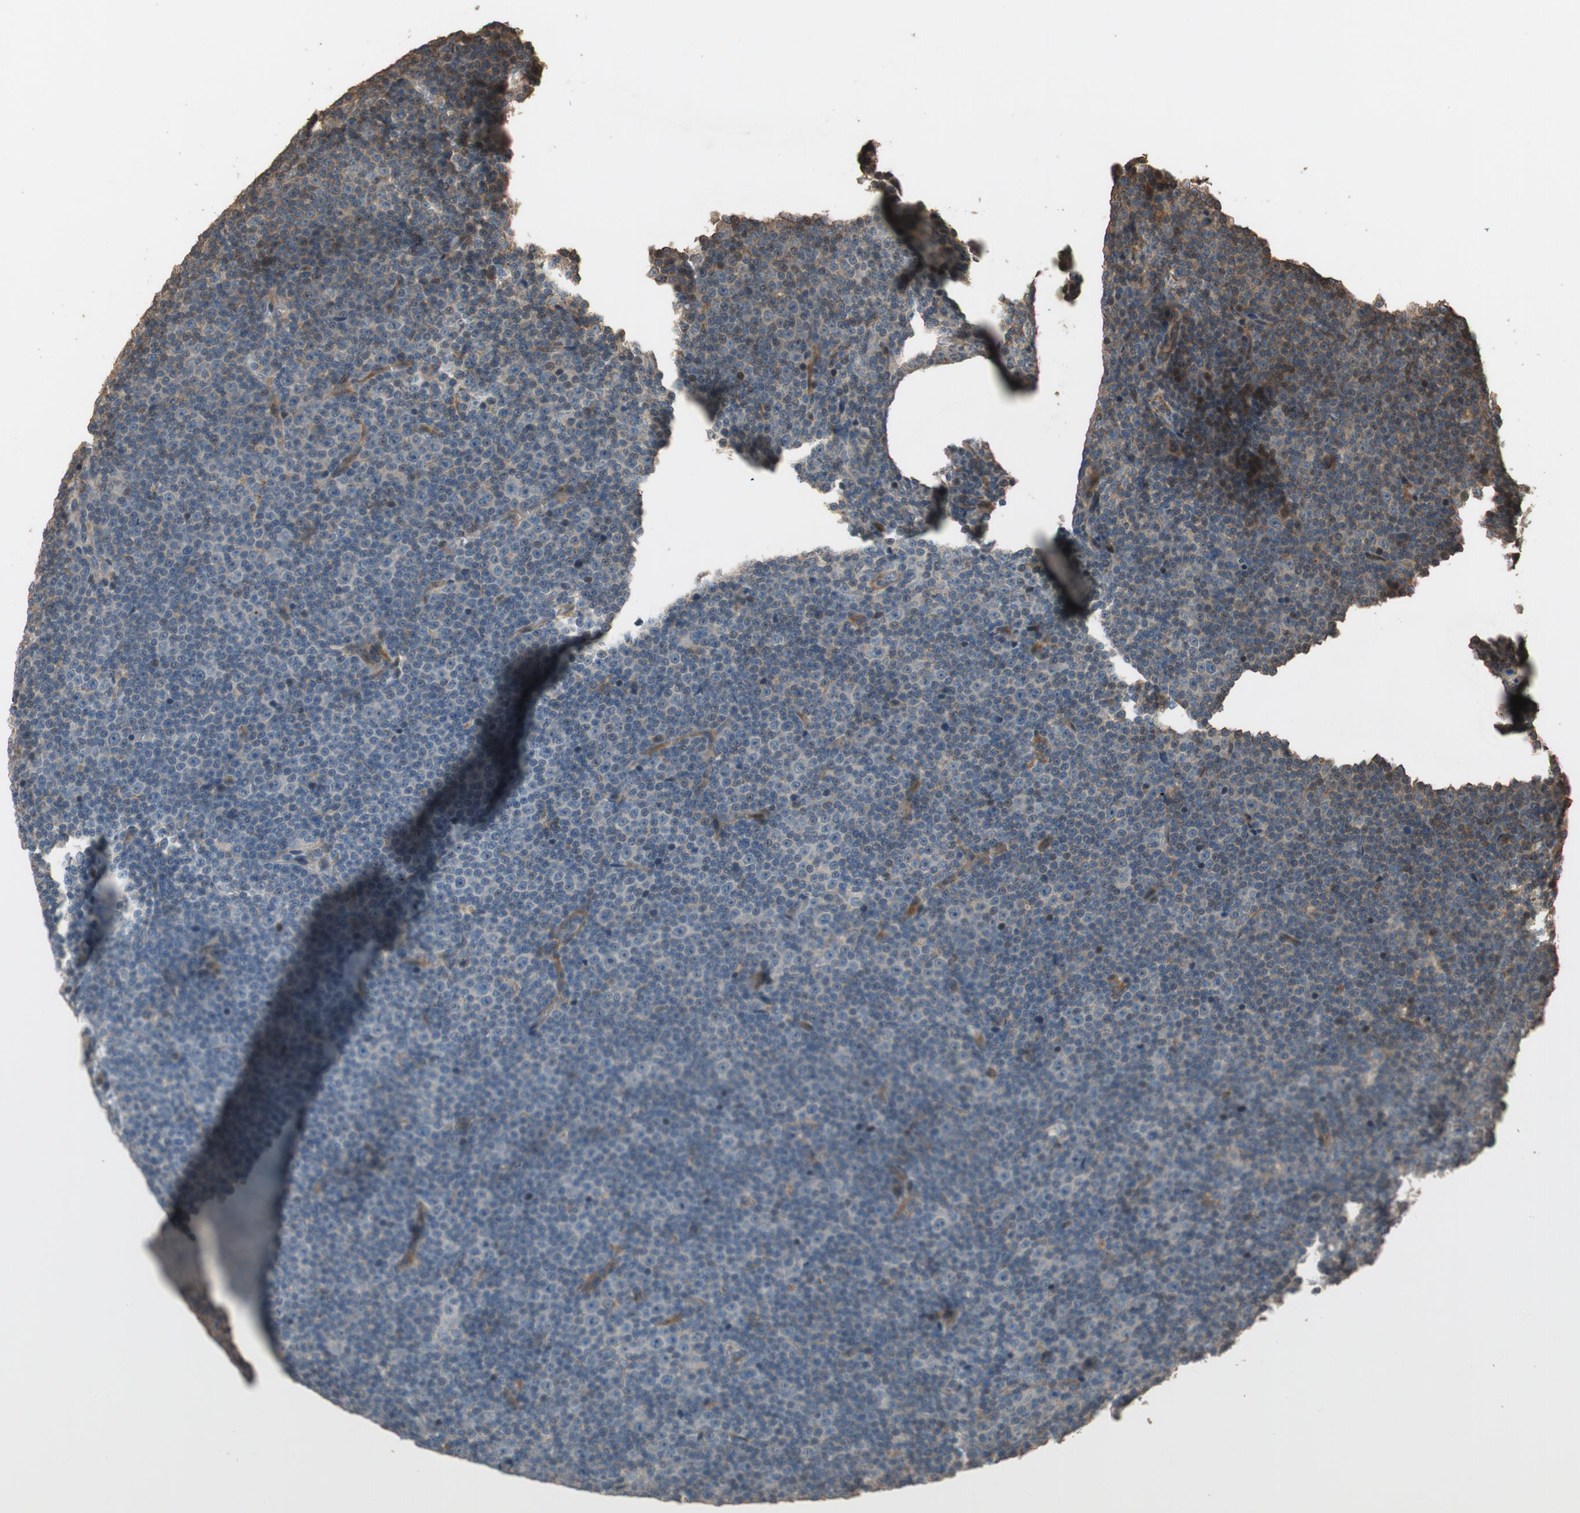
{"staining": {"intensity": "negative", "quantity": "none", "location": "none"}, "tissue": "lymphoma", "cell_type": "Tumor cells", "image_type": "cancer", "snomed": [{"axis": "morphology", "description": "Malignant lymphoma, non-Hodgkin's type, Low grade"}, {"axis": "topography", "description": "Lymph node"}], "caption": "IHC histopathology image of malignant lymphoma, non-Hodgkin's type (low-grade) stained for a protein (brown), which shows no expression in tumor cells.", "gene": "MST1R", "patient": {"sex": "female", "age": 67}}